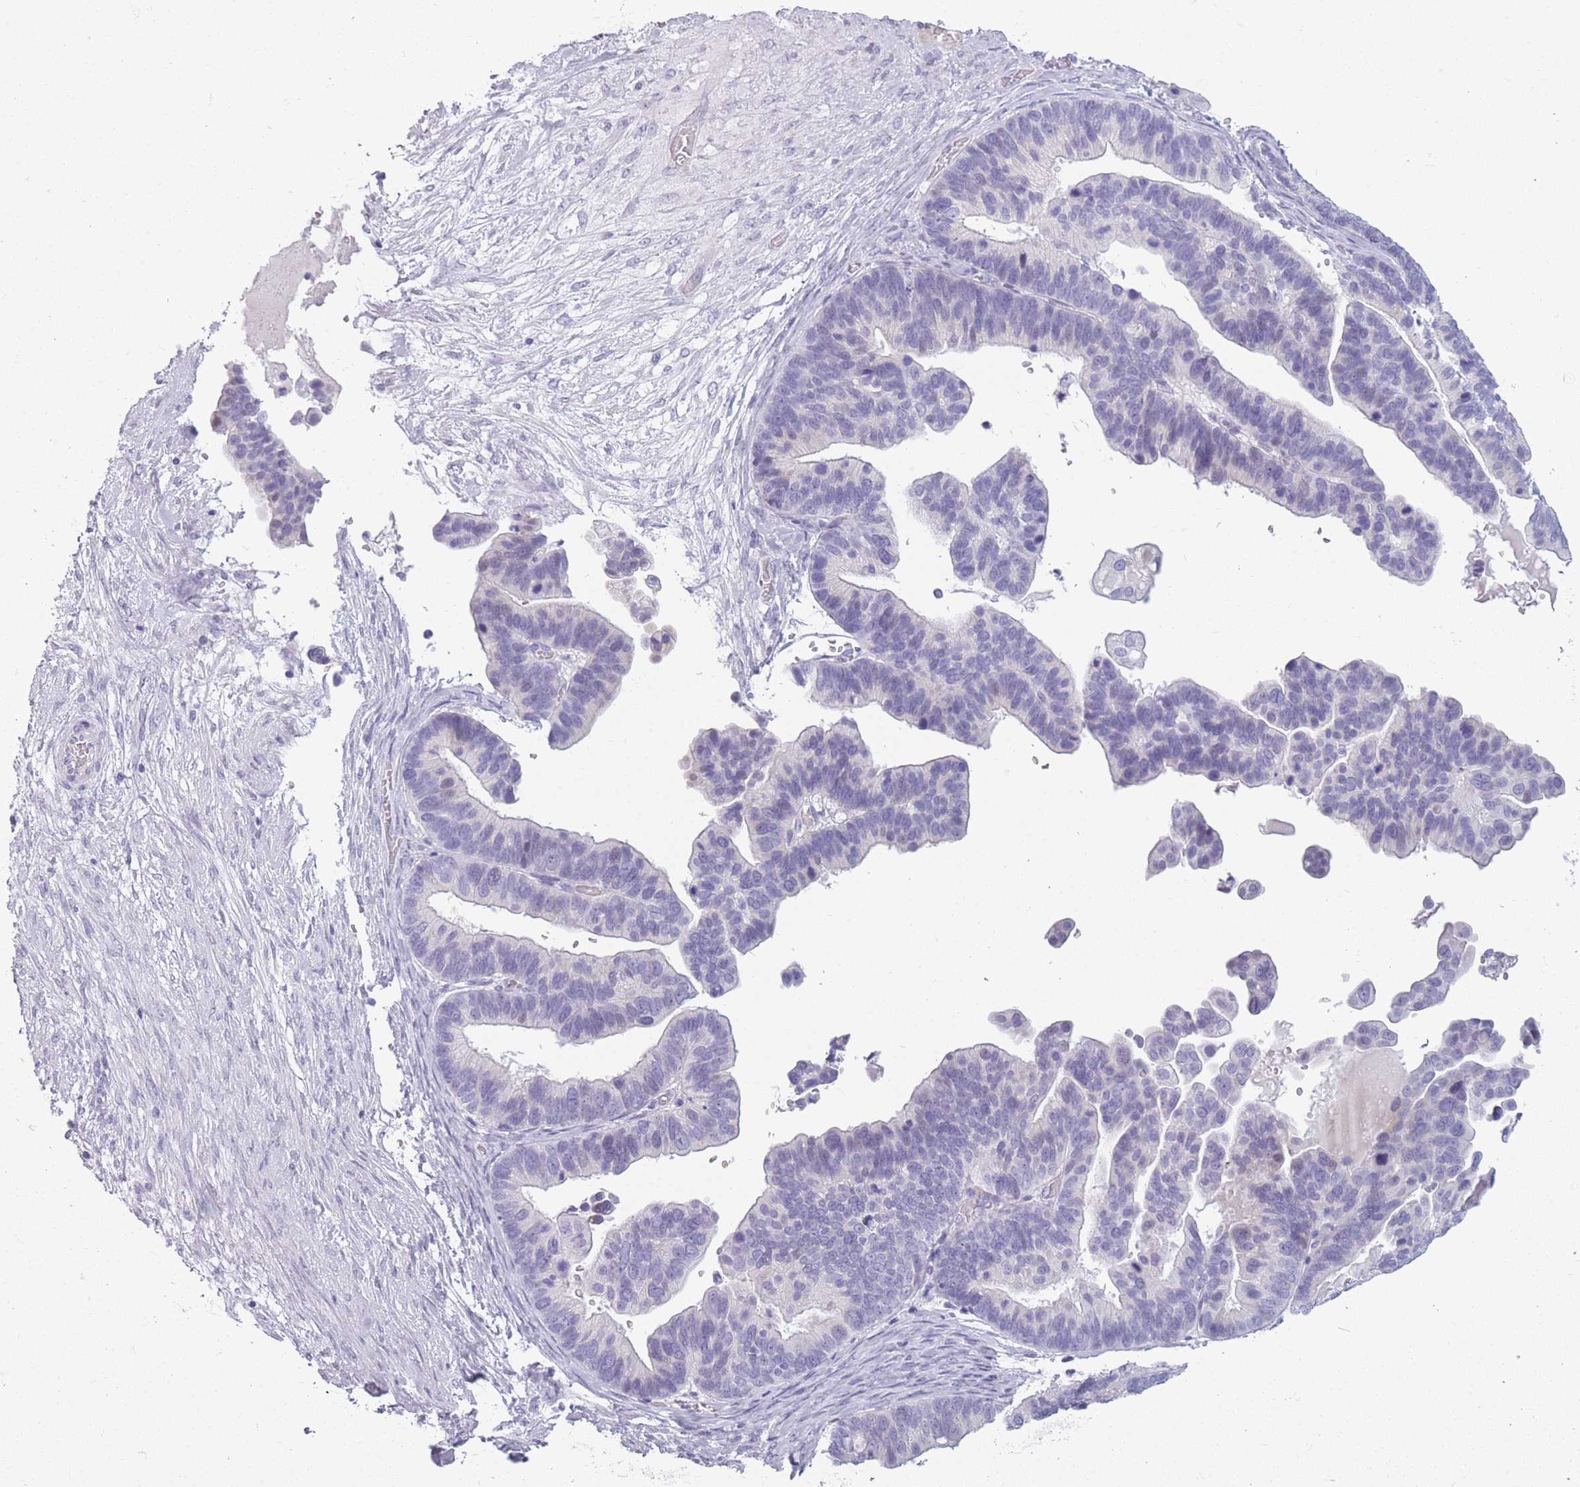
{"staining": {"intensity": "negative", "quantity": "none", "location": "none"}, "tissue": "ovarian cancer", "cell_type": "Tumor cells", "image_type": "cancer", "snomed": [{"axis": "morphology", "description": "Cystadenocarcinoma, serous, NOS"}, {"axis": "topography", "description": "Ovary"}], "caption": "Immunohistochemical staining of ovarian serous cystadenocarcinoma shows no significant staining in tumor cells.", "gene": "GOLGA6D", "patient": {"sex": "female", "age": 56}}